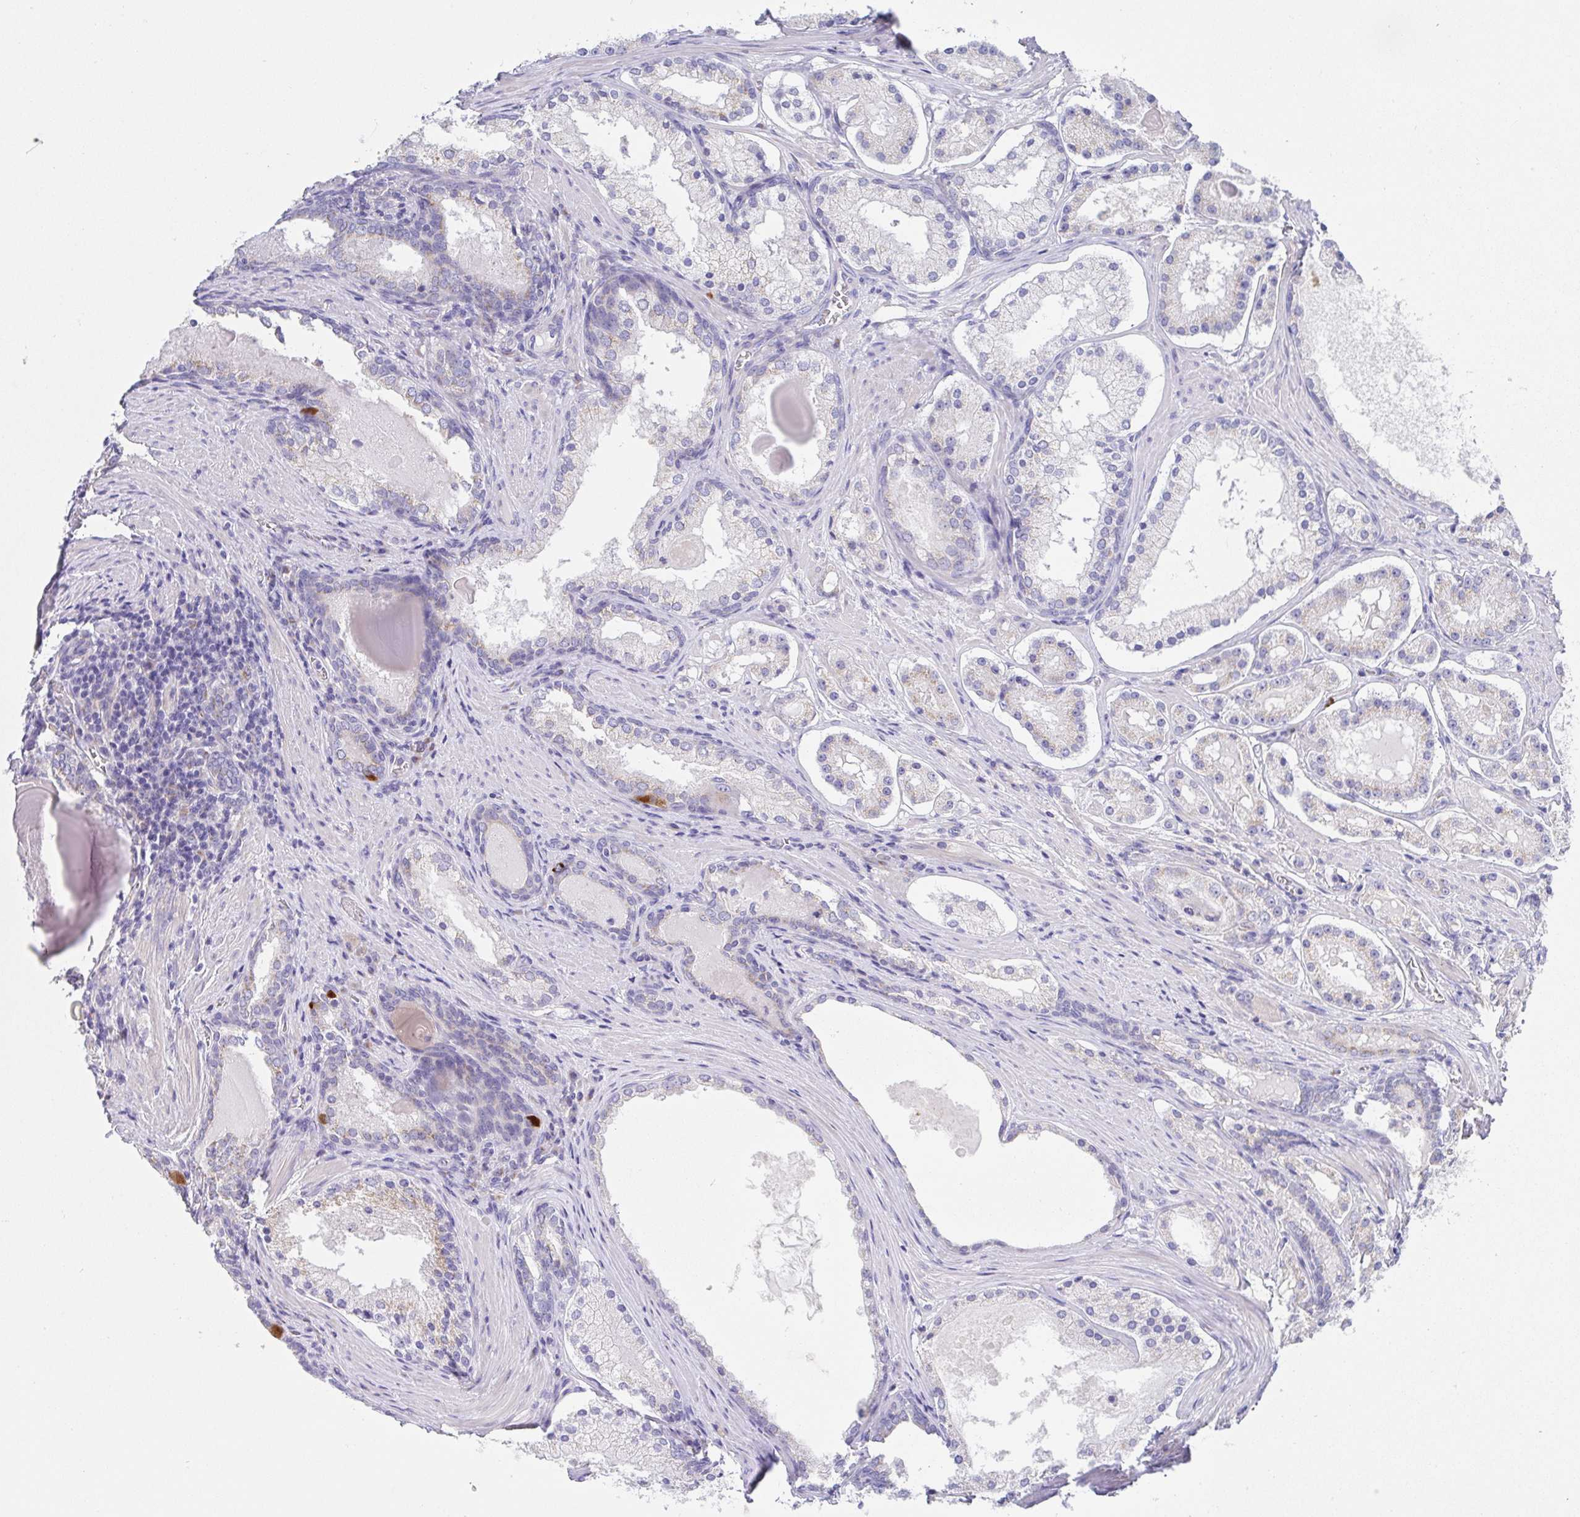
{"staining": {"intensity": "negative", "quantity": "none", "location": "none"}, "tissue": "prostate cancer", "cell_type": "Tumor cells", "image_type": "cancer", "snomed": [{"axis": "morphology", "description": "Adenocarcinoma, Low grade"}, {"axis": "topography", "description": "Prostate"}], "caption": "Prostate cancer stained for a protein using immunohistochemistry (IHC) demonstrates no positivity tumor cells.", "gene": "SCG3", "patient": {"sex": "male", "age": 57}}